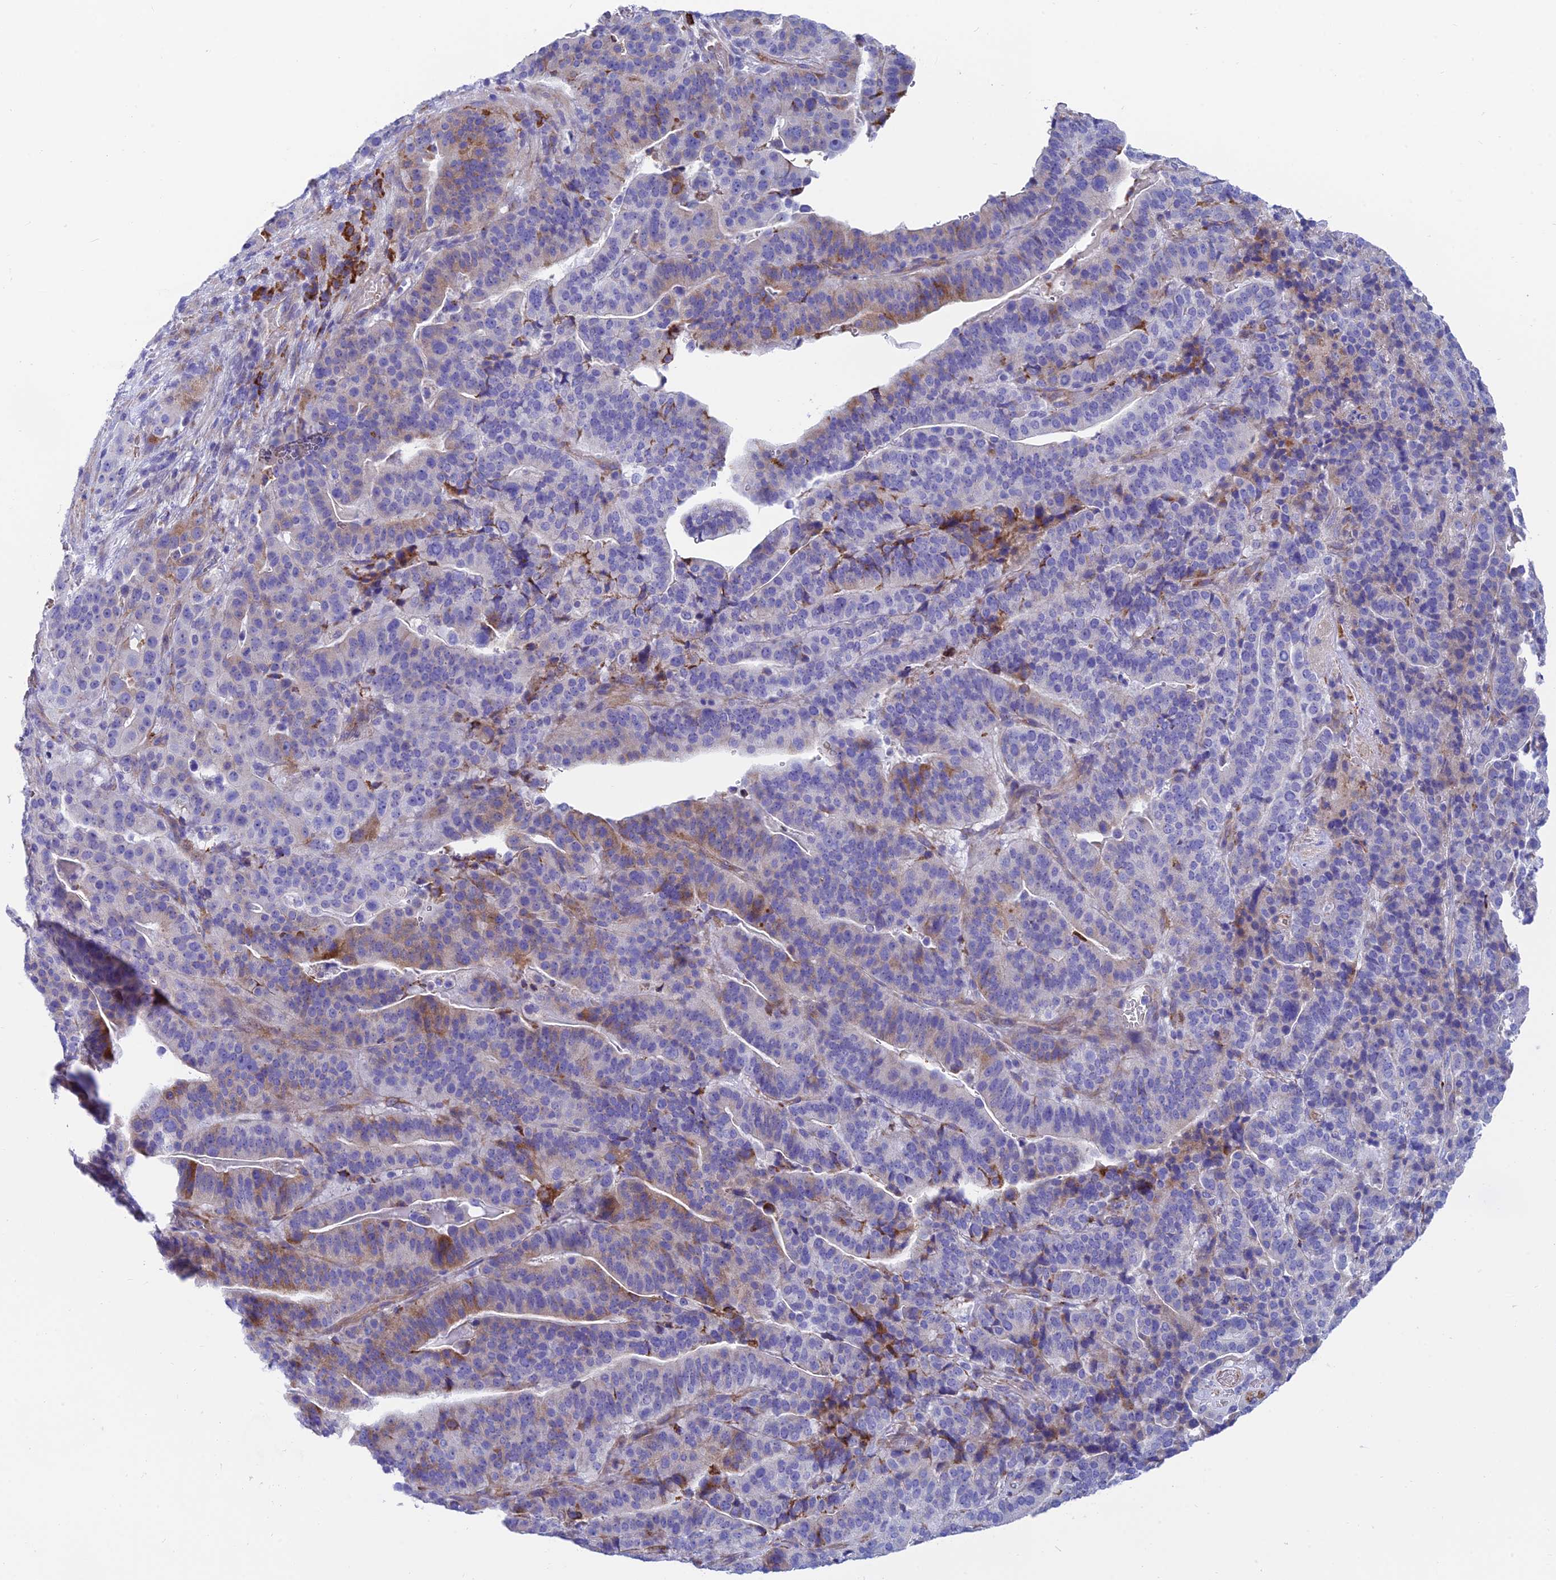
{"staining": {"intensity": "moderate", "quantity": "<25%", "location": "cytoplasmic/membranous"}, "tissue": "stomach cancer", "cell_type": "Tumor cells", "image_type": "cancer", "snomed": [{"axis": "morphology", "description": "Adenocarcinoma, NOS"}, {"axis": "topography", "description": "Stomach"}], "caption": "The image reveals staining of stomach adenocarcinoma, revealing moderate cytoplasmic/membranous protein expression (brown color) within tumor cells. The staining is performed using DAB brown chromogen to label protein expression. The nuclei are counter-stained blue using hematoxylin.", "gene": "MACIR", "patient": {"sex": "male", "age": 48}}